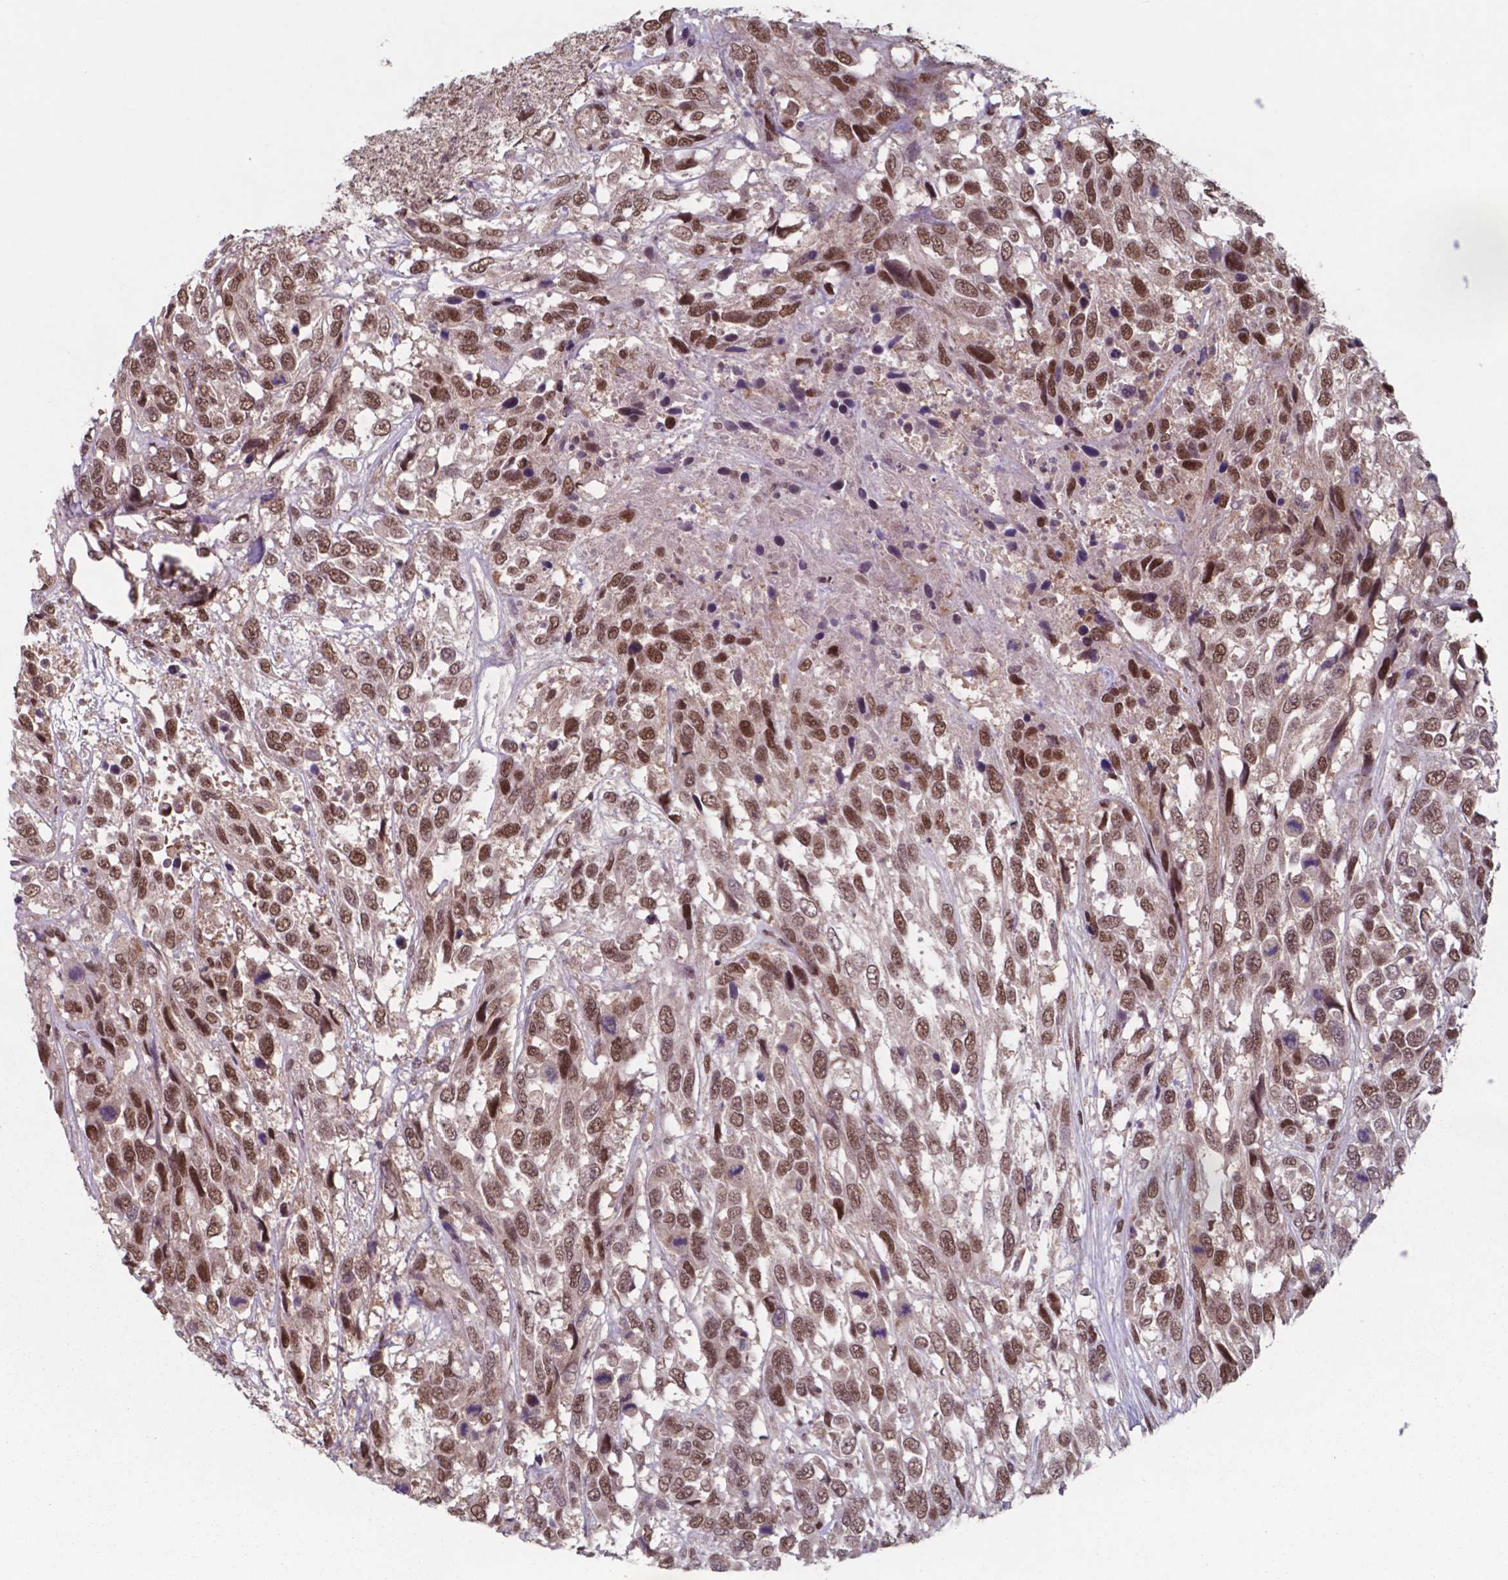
{"staining": {"intensity": "moderate", "quantity": ">75%", "location": "nuclear"}, "tissue": "urothelial cancer", "cell_type": "Tumor cells", "image_type": "cancer", "snomed": [{"axis": "morphology", "description": "Urothelial carcinoma, High grade"}, {"axis": "topography", "description": "Urinary bladder"}], "caption": "Protein staining by immunohistochemistry (IHC) reveals moderate nuclear positivity in about >75% of tumor cells in urothelial carcinoma (high-grade). The protein of interest is shown in brown color, while the nuclei are stained blue.", "gene": "UBA1", "patient": {"sex": "female", "age": 70}}